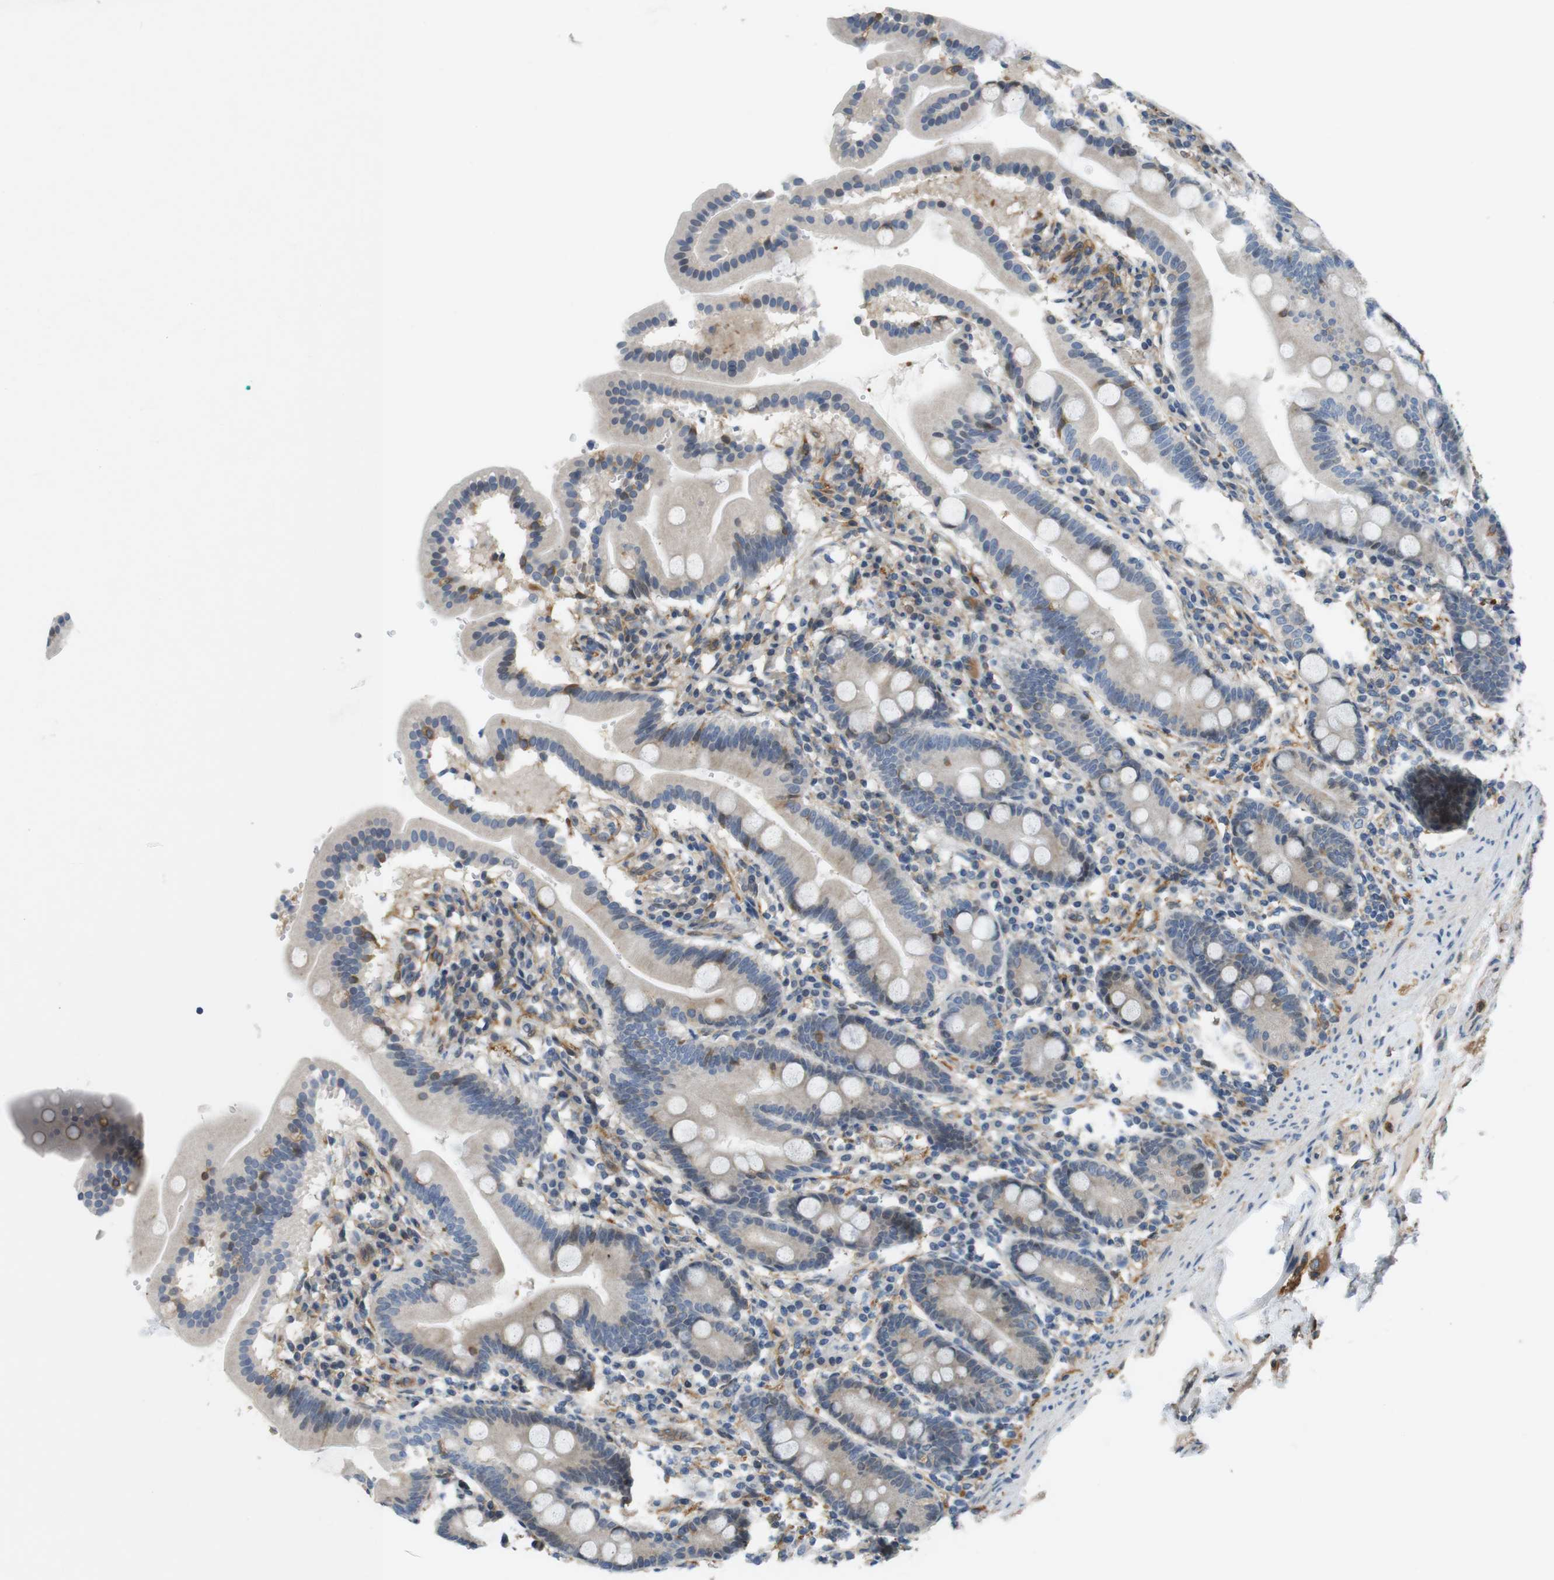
{"staining": {"intensity": "weak", "quantity": "25%-75%", "location": "cytoplasmic/membranous"}, "tissue": "duodenum", "cell_type": "Glandular cells", "image_type": "normal", "snomed": [{"axis": "morphology", "description": "Normal tissue, NOS"}, {"axis": "topography", "description": "Duodenum"}], "caption": "Weak cytoplasmic/membranous protein expression is seen in approximately 25%-75% of glandular cells in duodenum.", "gene": "PCDH10", "patient": {"sex": "male", "age": 50}}